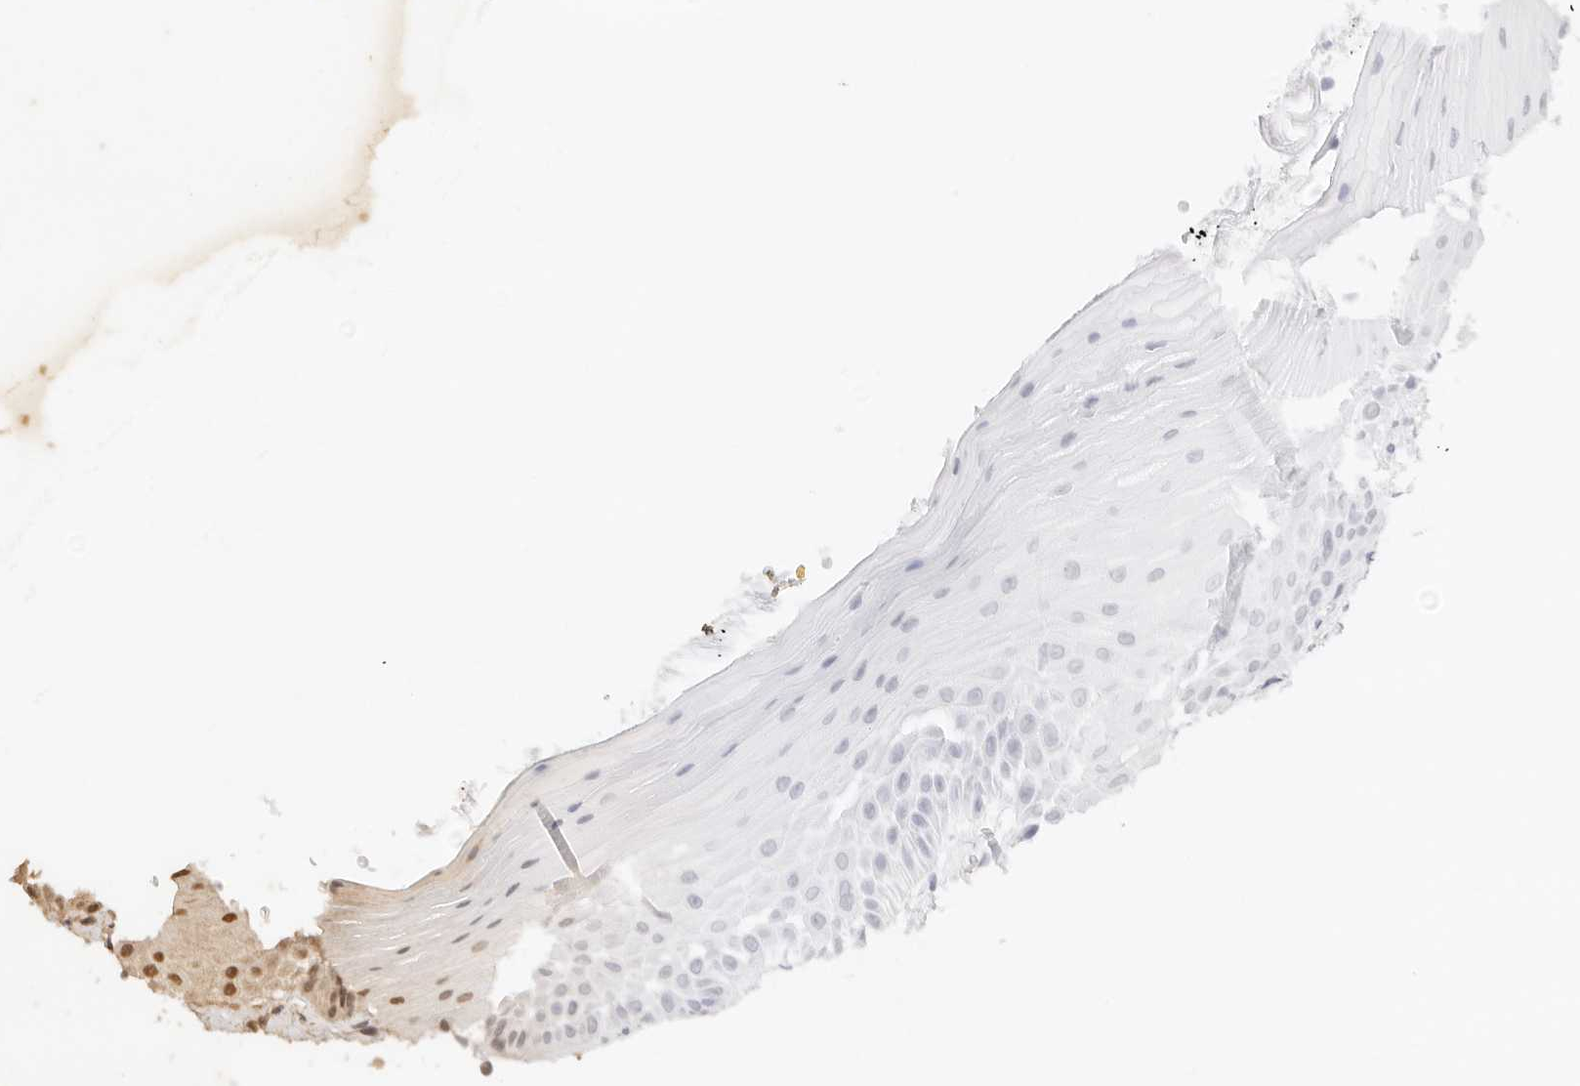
{"staining": {"intensity": "weak", "quantity": "25%-75%", "location": "nuclear"}, "tissue": "oral mucosa", "cell_type": "Squamous epithelial cells", "image_type": "normal", "snomed": [{"axis": "morphology", "description": "Normal tissue, NOS"}, {"axis": "topography", "description": "Oral tissue"}], "caption": "IHC staining of unremarkable oral mucosa, which exhibits low levels of weak nuclear expression in approximately 25%-75% of squamous epithelial cells indicating weak nuclear protein expression. The staining was performed using DAB (3,3'-diaminobenzidine) (brown) for protein detection and nuclei were counterstained in hematoxylin (blue).", "gene": "TRIM11", "patient": {"sex": "male", "age": 66}}